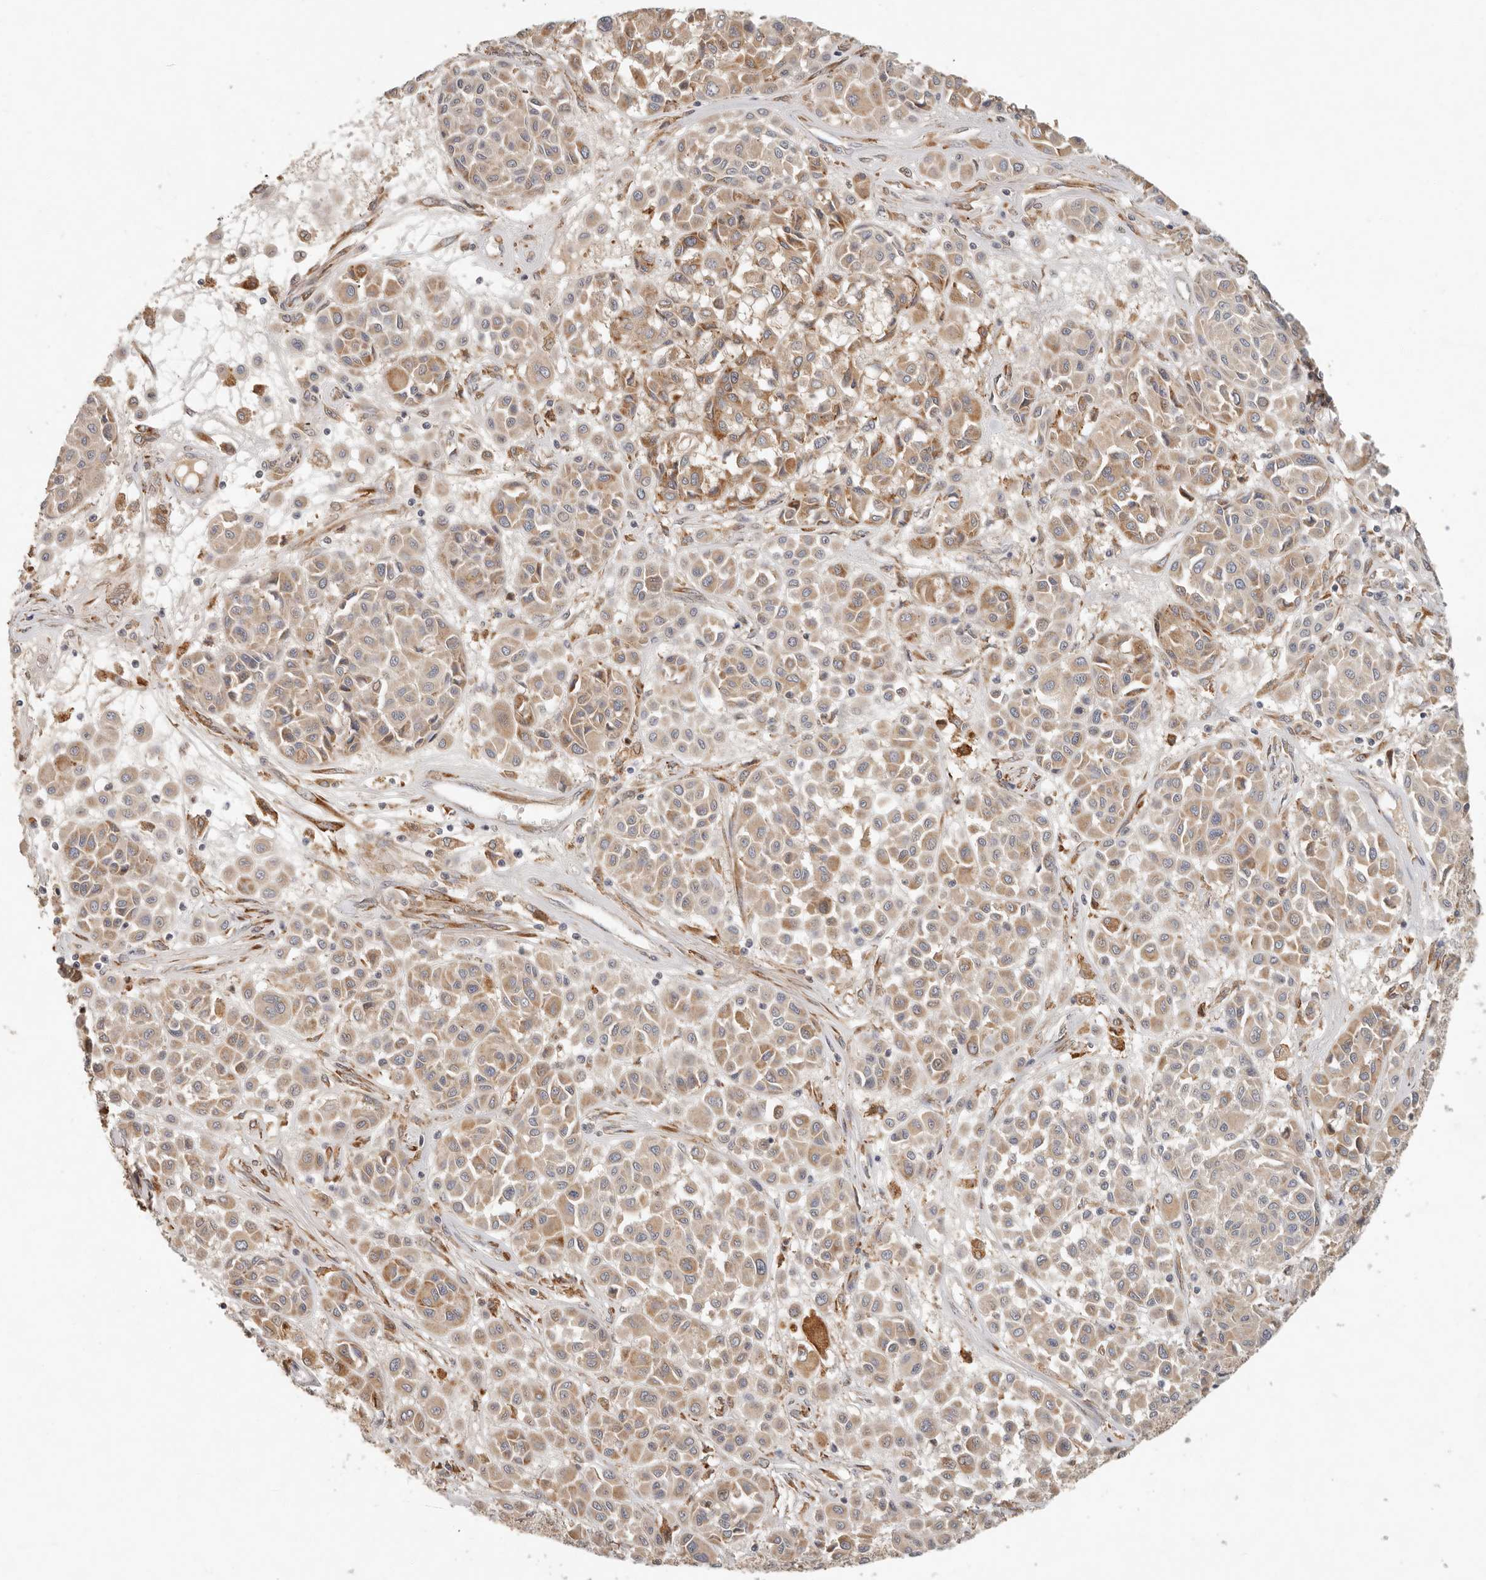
{"staining": {"intensity": "moderate", "quantity": "25%-75%", "location": "cytoplasmic/membranous"}, "tissue": "melanoma", "cell_type": "Tumor cells", "image_type": "cancer", "snomed": [{"axis": "morphology", "description": "Malignant melanoma, Metastatic site"}, {"axis": "topography", "description": "Soft tissue"}], "caption": "Immunohistochemistry (IHC) (DAB) staining of human melanoma reveals moderate cytoplasmic/membranous protein positivity in about 25%-75% of tumor cells. The protein is stained brown, and the nuclei are stained in blue (DAB (3,3'-diaminobenzidine) IHC with brightfield microscopy, high magnification).", "gene": "ARHGEF10L", "patient": {"sex": "male", "age": 41}}